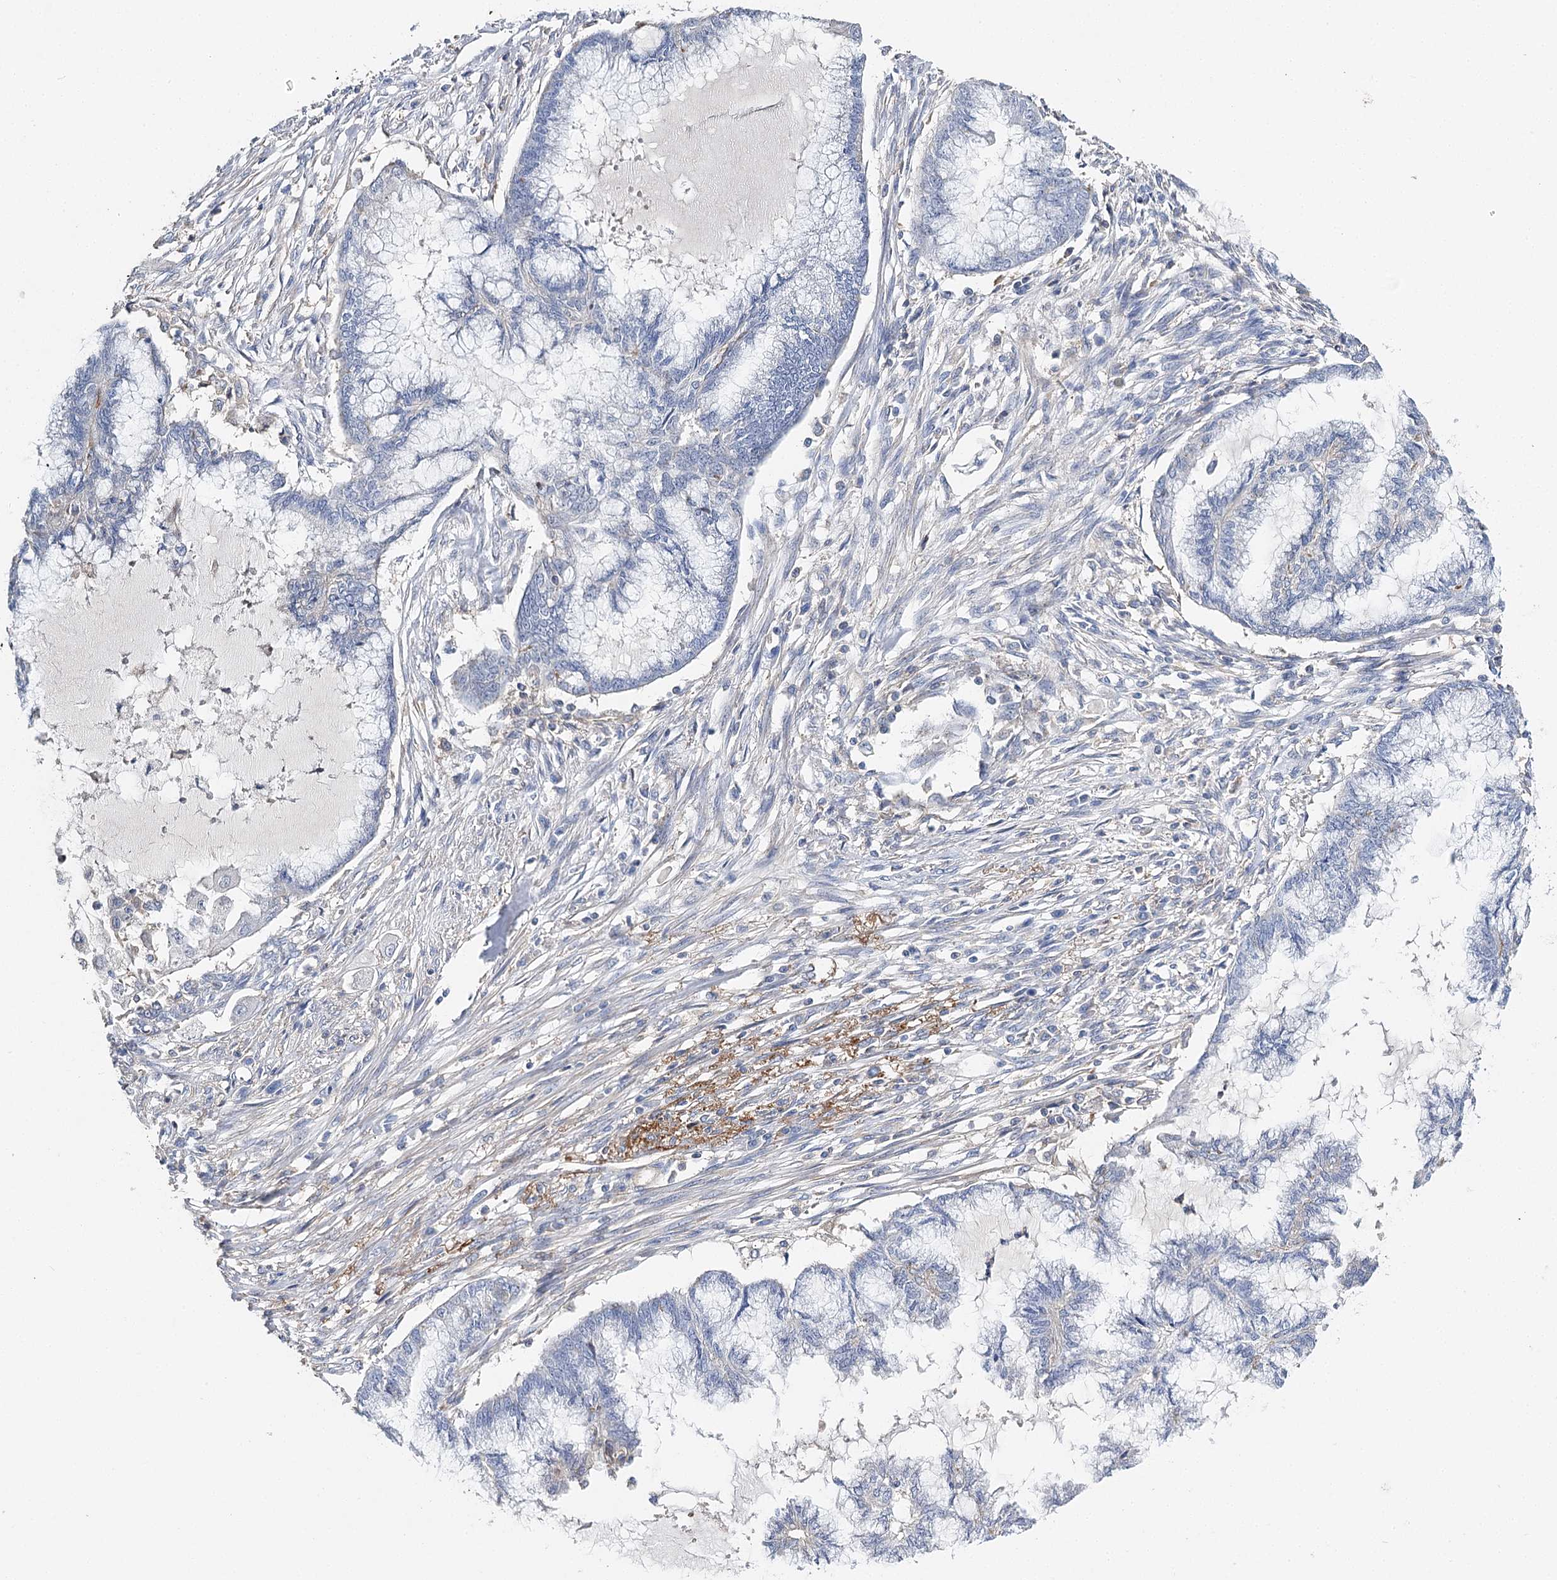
{"staining": {"intensity": "negative", "quantity": "none", "location": "none"}, "tissue": "endometrial cancer", "cell_type": "Tumor cells", "image_type": "cancer", "snomed": [{"axis": "morphology", "description": "Adenocarcinoma, NOS"}, {"axis": "topography", "description": "Endometrium"}], "caption": "A micrograph of human endometrial cancer (adenocarcinoma) is negative for staining in tumor cells.", "gene": "EPYC", "patient": {"sex": "female", "age": 86}}